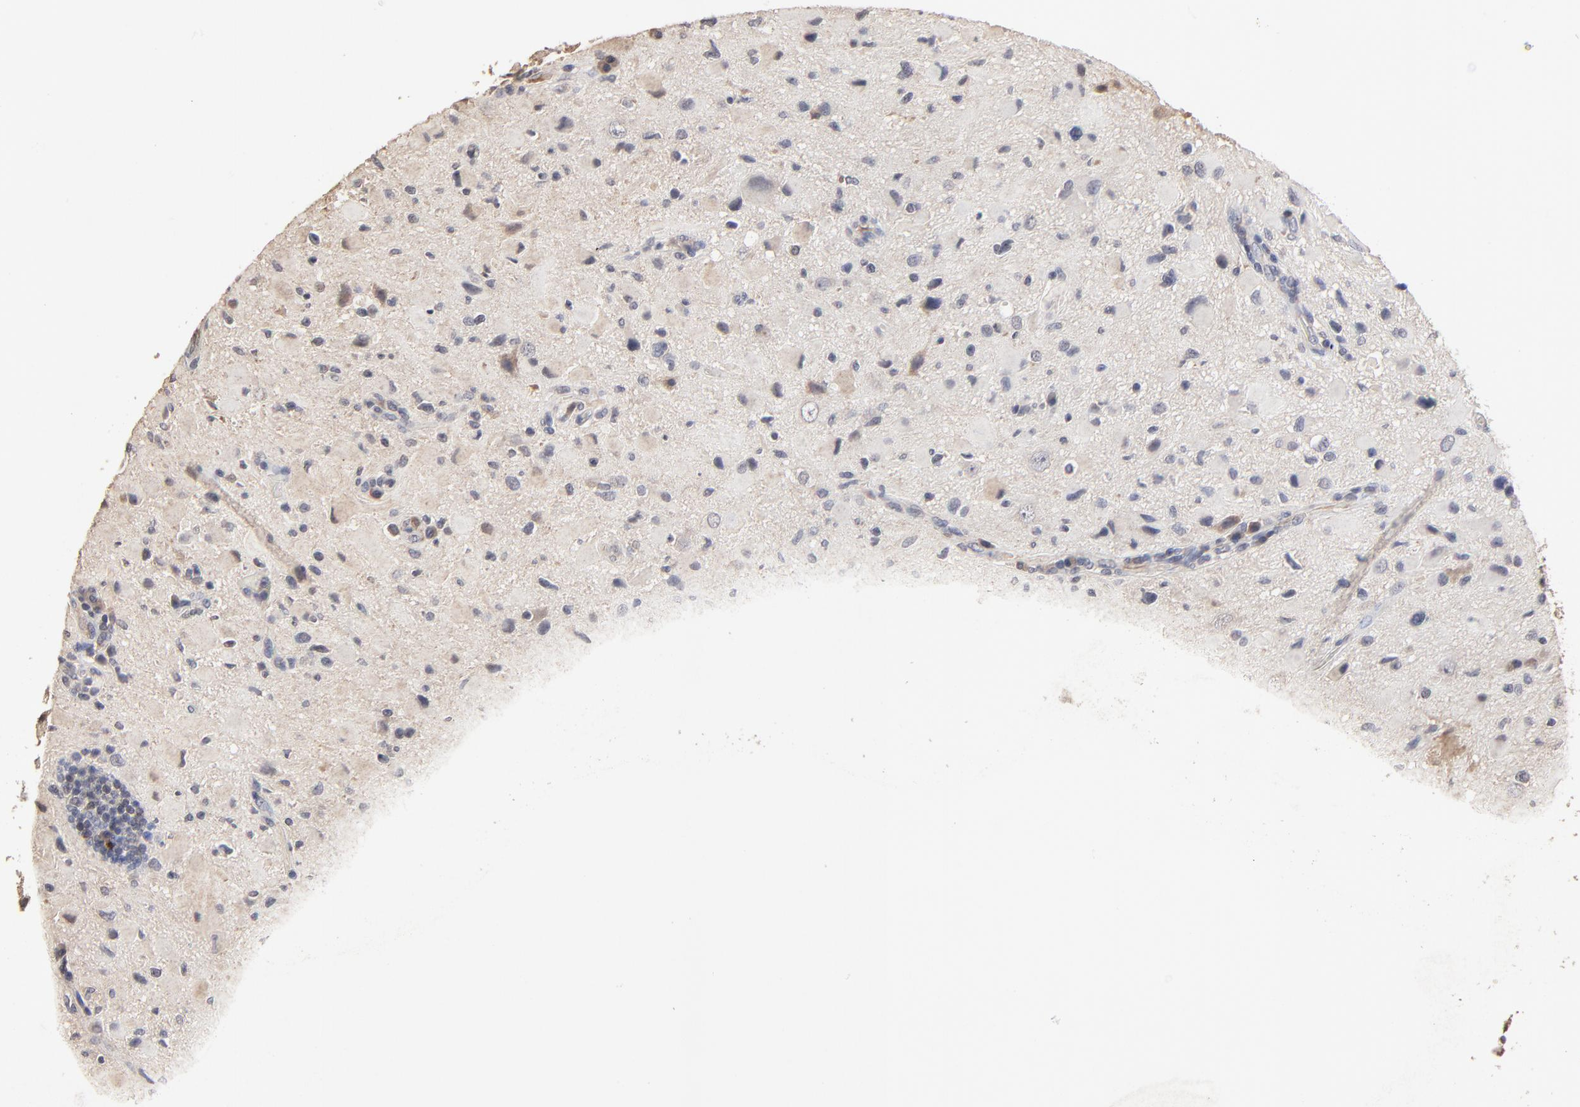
{"staining": {"intensity": "negative", "quantity": "none", "location": "none"}, "tissue": "glioma", "cell_type": "Tumor cells", "image_type": "cancer", "snomed": [{"axis": "morphology", "description": "Glioma, malignant, Low grade"}, {"axis": "topography", "description": "Brain"}], "caption": "DAB immunohistochemical staining of human malignant low-grade glioma demonstrates no significant expression in tumor cells. (DAB (3,3'-diaminobenzidine) immunohistochemistry (IHC), high magnification).", "gene": "VPREB3", "patient": {"sex": "female", "age": 32}}